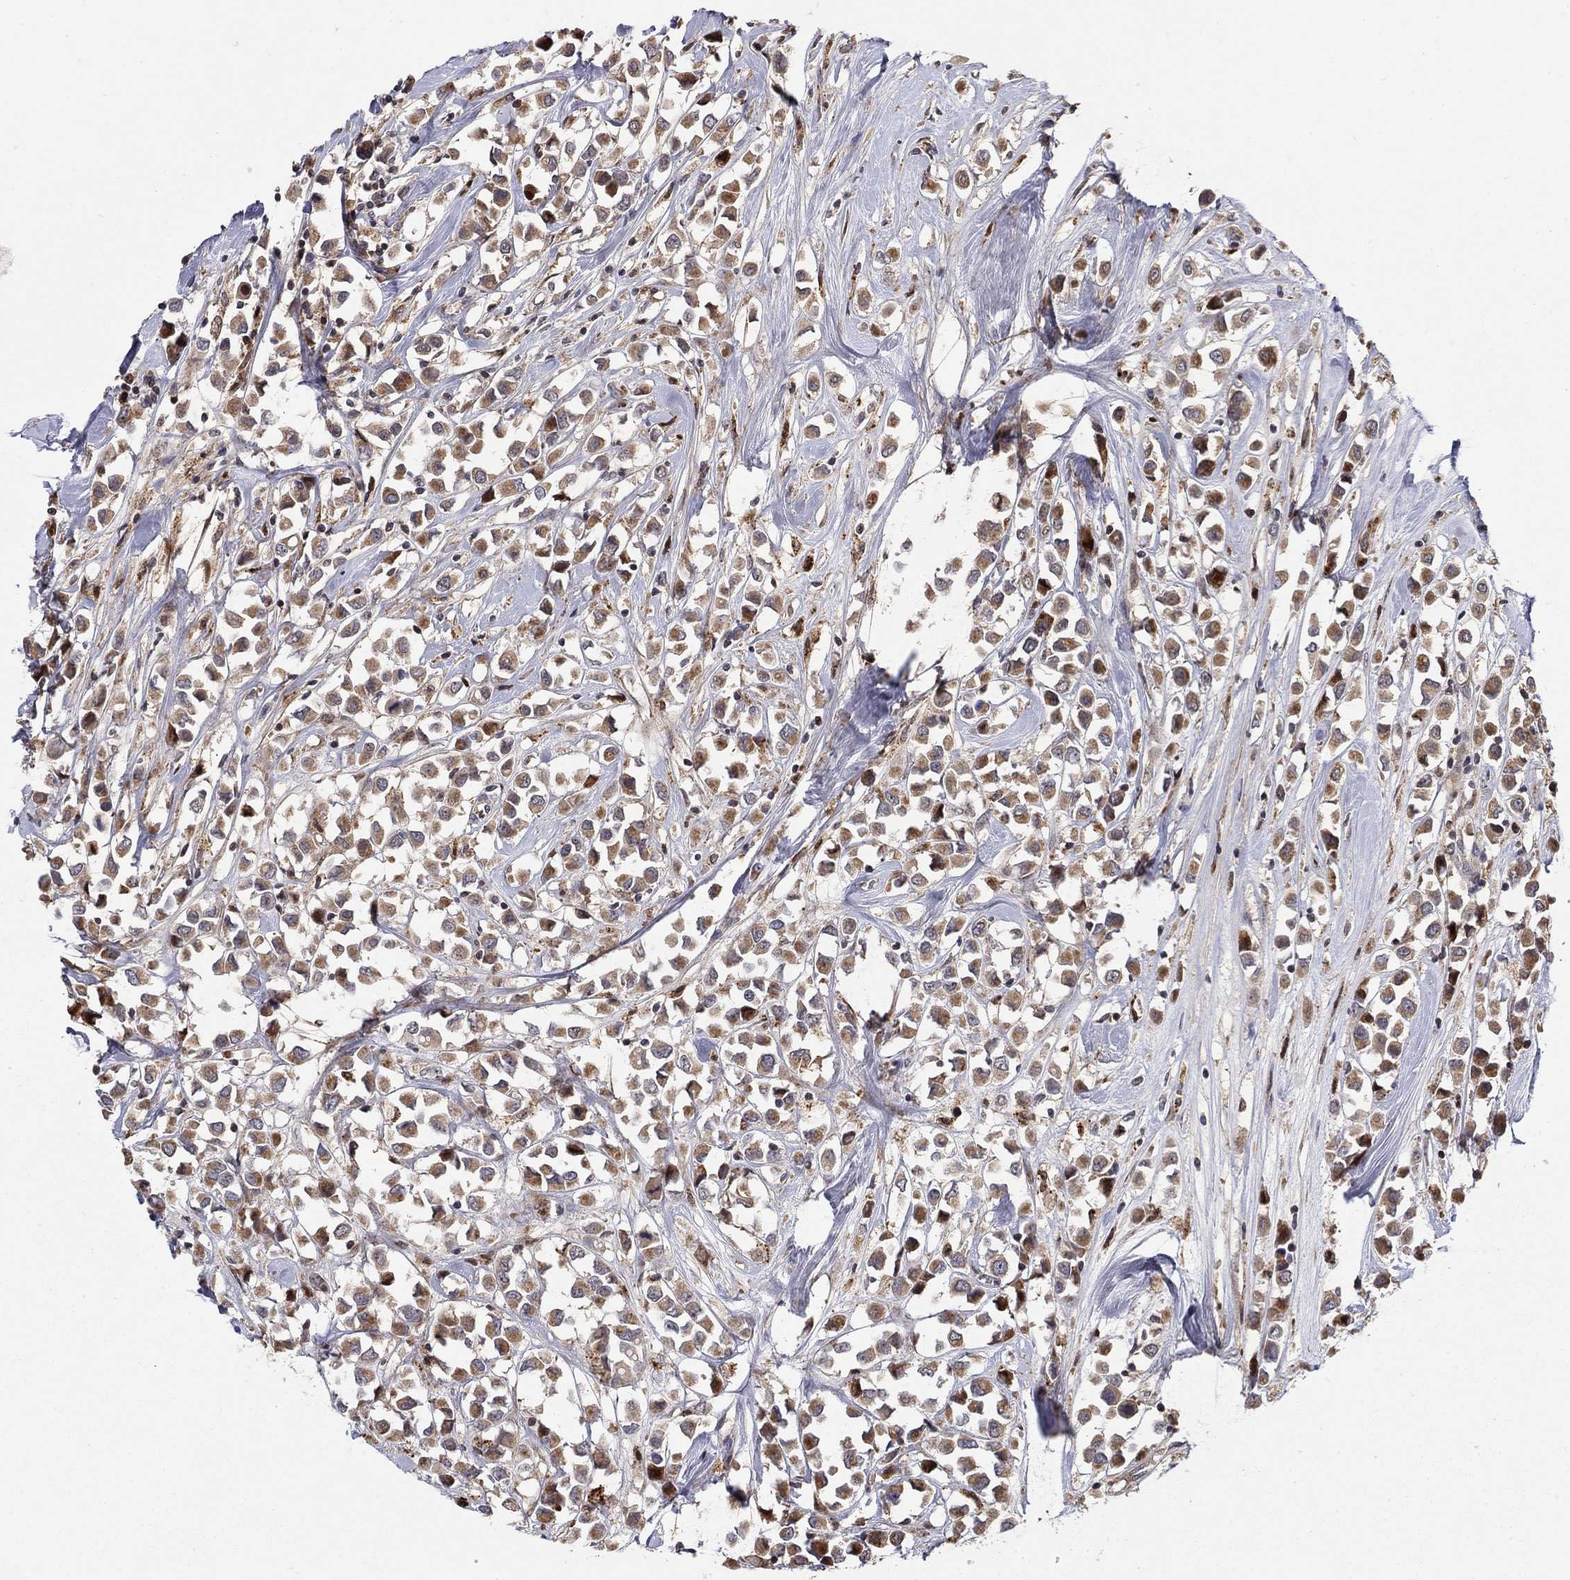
{"staining": {"intensity": "moderate", "quantity": ">75%", "location": "cytoplasmic/membranous"}, "tissue": "breast cancer", "cell_type": "Tumor cells", "image_type": "cancer", "snomed": [{"axis": "morphology", "description": "Duct carcinoma"}, {"axis": "topography", "description": "Breast"}], "caption": "Protein staining of breast cancer (infiltrating ductal carcinoma) tissue demonstrates moderate cytoplasmic/membranous staining in approximately >75% of tumor cells.", "gene": "LPCAT4", "patient": {"sex": "female", "age": 61}}